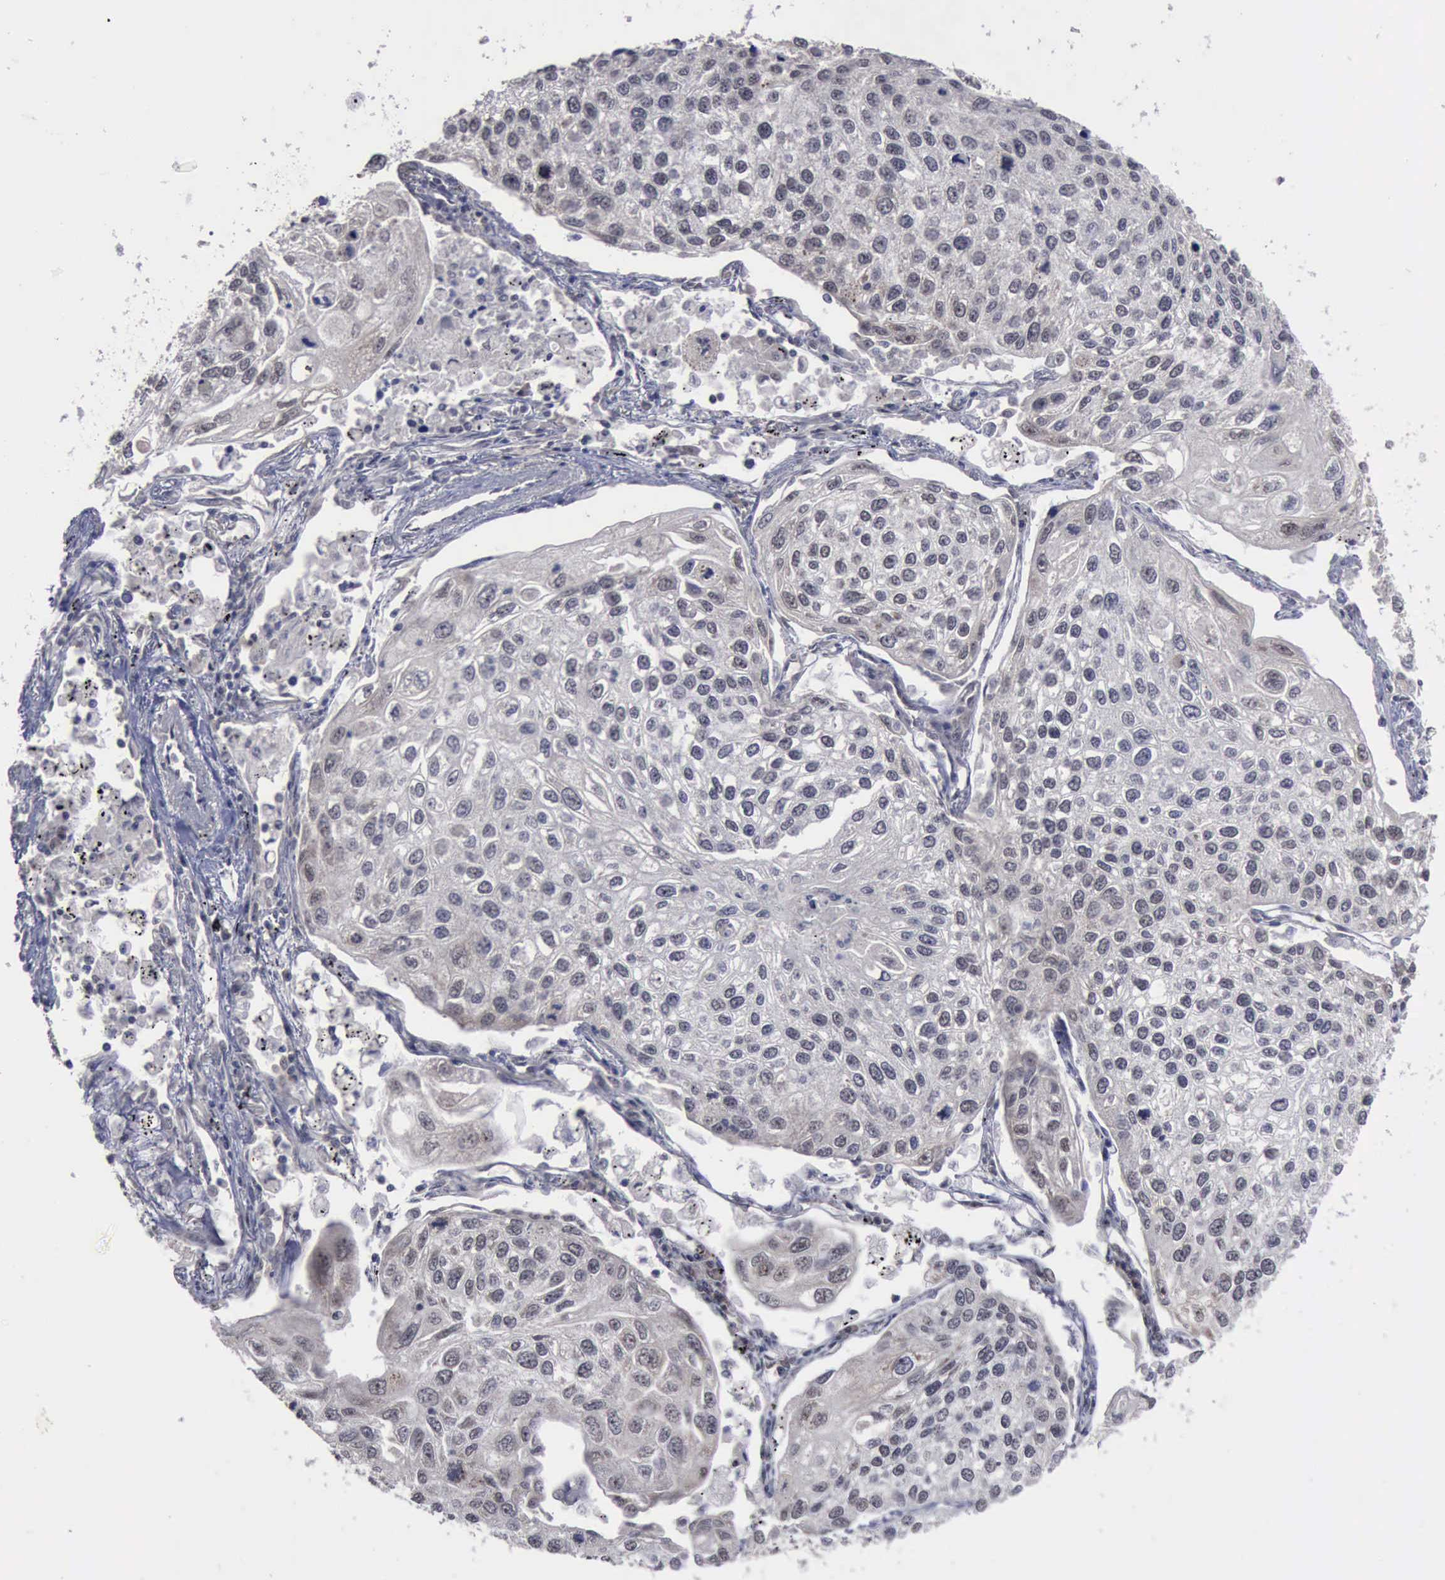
{"staining": {"intensity": "negative", "quantity": "none", "location": "none"}, "tissue": "lung cancer", "cell_type": "Tumor cells", "image_type": "cancer", "snomed": [{"axis": "morphology", "description": "Squamous cell carcinoma, NOS"}, {"axis": "topography", "description": "Lung"}], "caption": "Immunohistochemistry (IHC) micrograph of neoplastic tissue: human squamous cell carcinoma (lung) stained with DAB shows no significant protein staining in tumor cells. Nuclei are stained in blue.", "gene": "RTCB", "patient": {"sex": "male", "age": 75}}